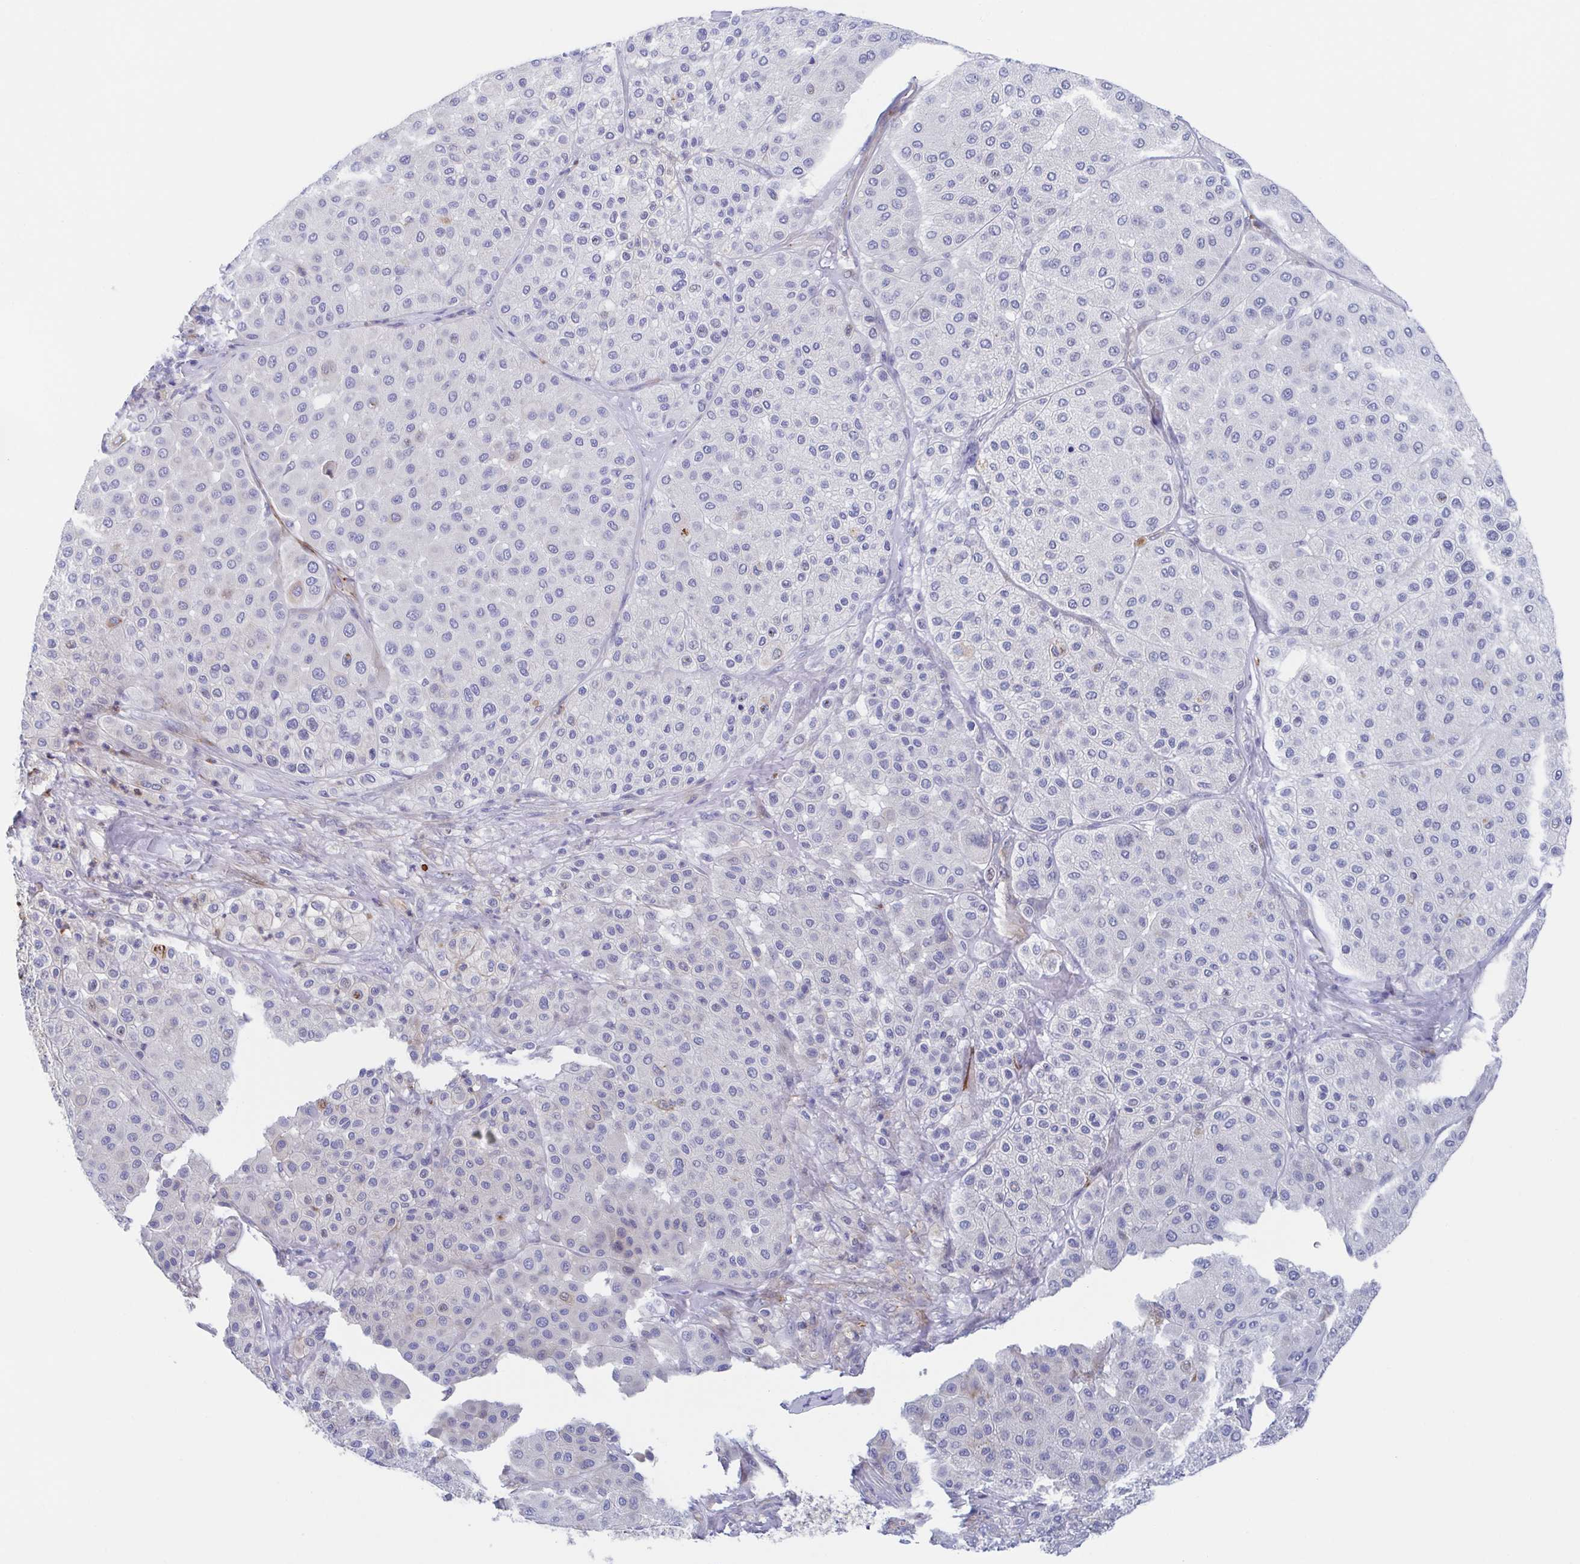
{"staining": {"intensity": "negative", "quantity": "none", "location": "none"}, "tissue": "melanoma", "cell_type": "Tumor cells", "image_type": "cancer", "snomed": [{"axis": "morphology", "description": "Malignant melanoma, Metastatic site"}, {"axis": "topography", "description": "Smooth muscle"}], "caption": "High magnification brightfield microscopy of melanoma stained with DAB (3,3'-diaminobenzidine) (brown) and counterstained with hematoxylin (blue): tumor cells show no significant positivity.", "gene": "KLC3", "patient": {"sex": "male", "age": 41}}